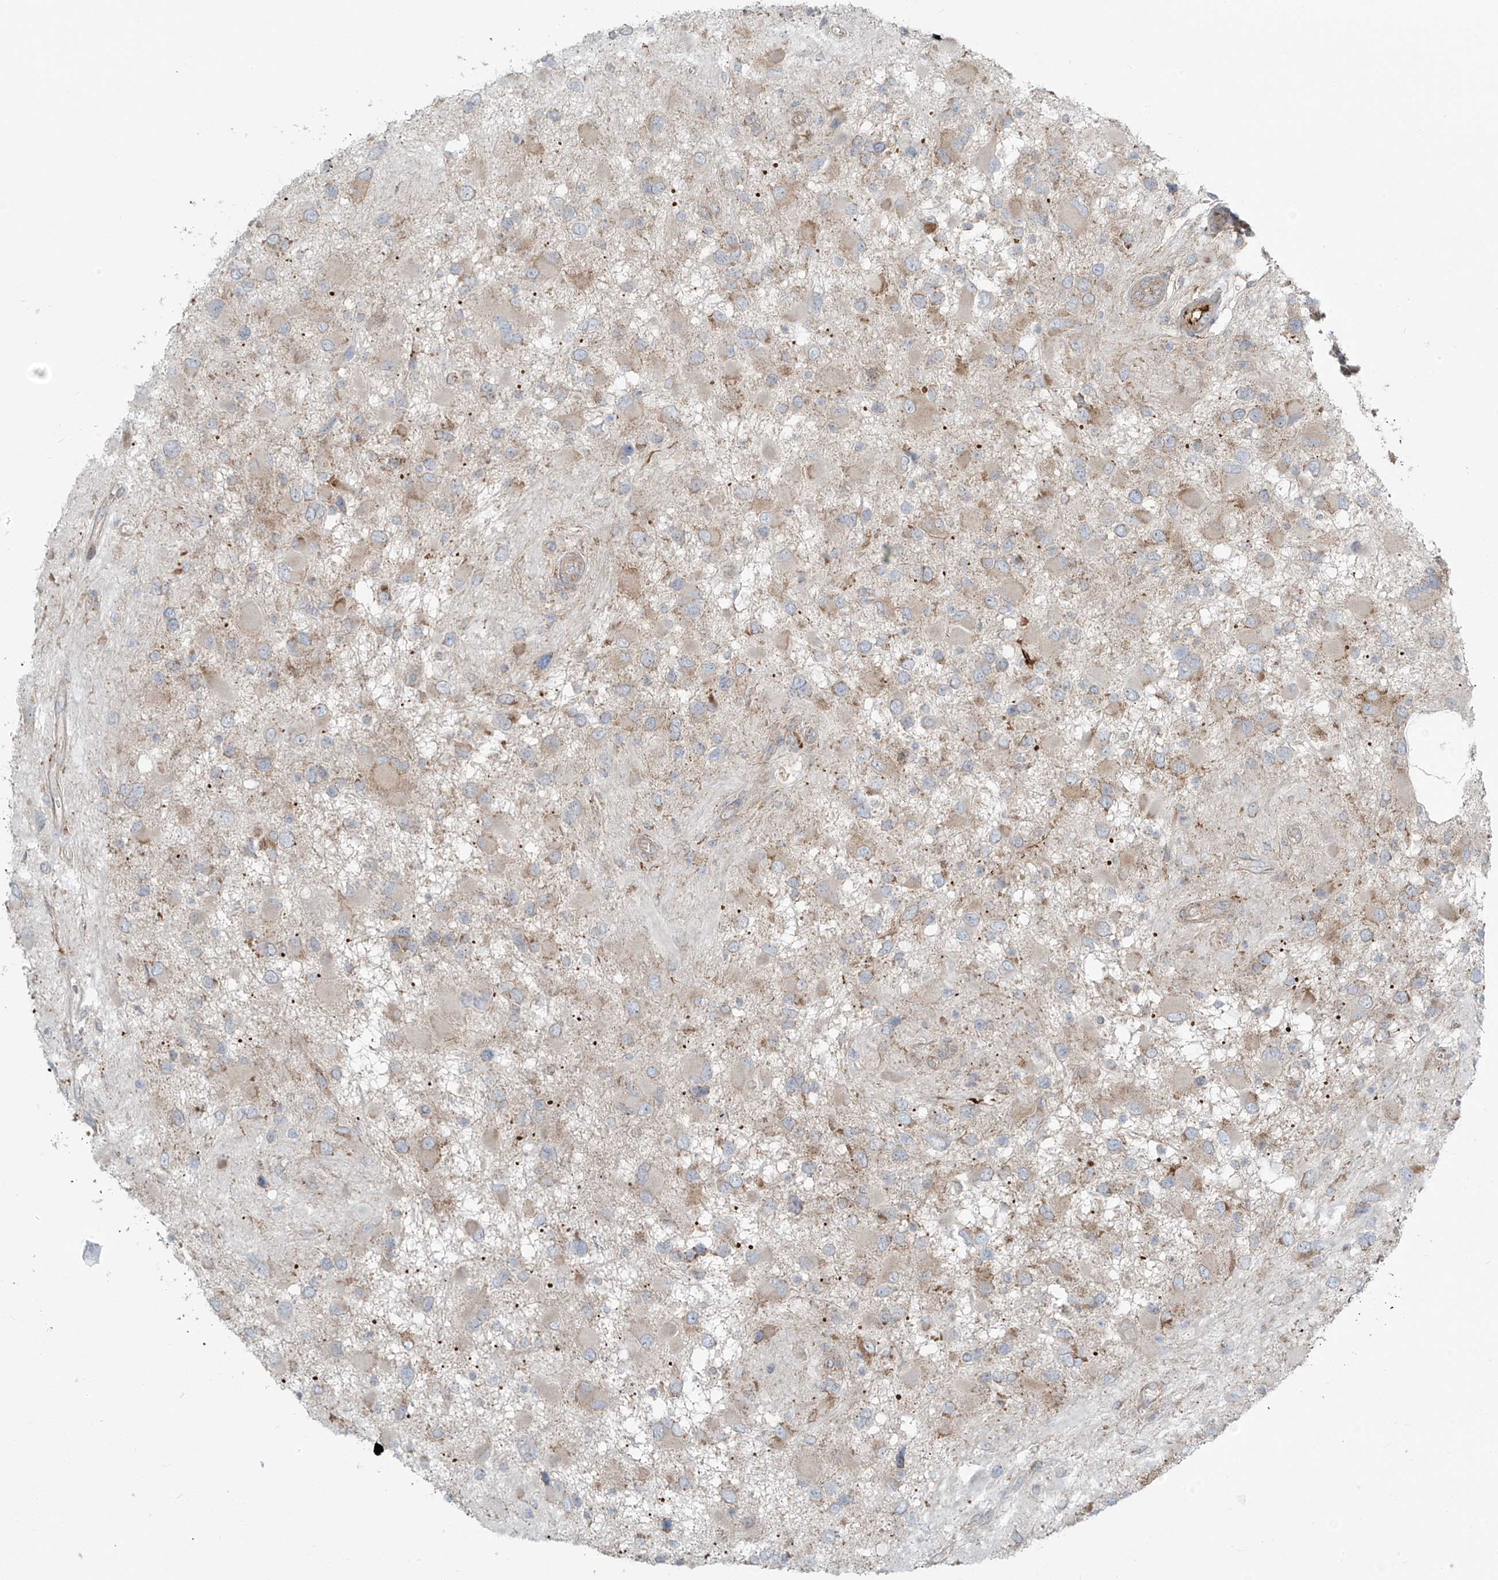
{"staining": {"intensity": "moderate", "quantity": "<25%", "location": "cytoplasmic/membranous"}, "tissue": "glioma", "cell_type": "Tumor cells", "image_type": "cancer", "snomed": [{"axis": "morphology", "description": "Glioma, malignant, High grade"}, {"axis": "topography", "description": "Brain"}], "caption": "DAB immunohistochemical staining of human malignant glioma (high-grade) demonstrates moderate cytoplasmic/membranous protein positivity in about <25% of tumor cells.", "gene": "LZTS3", "patient": {"sex": "male", "age": 53}}